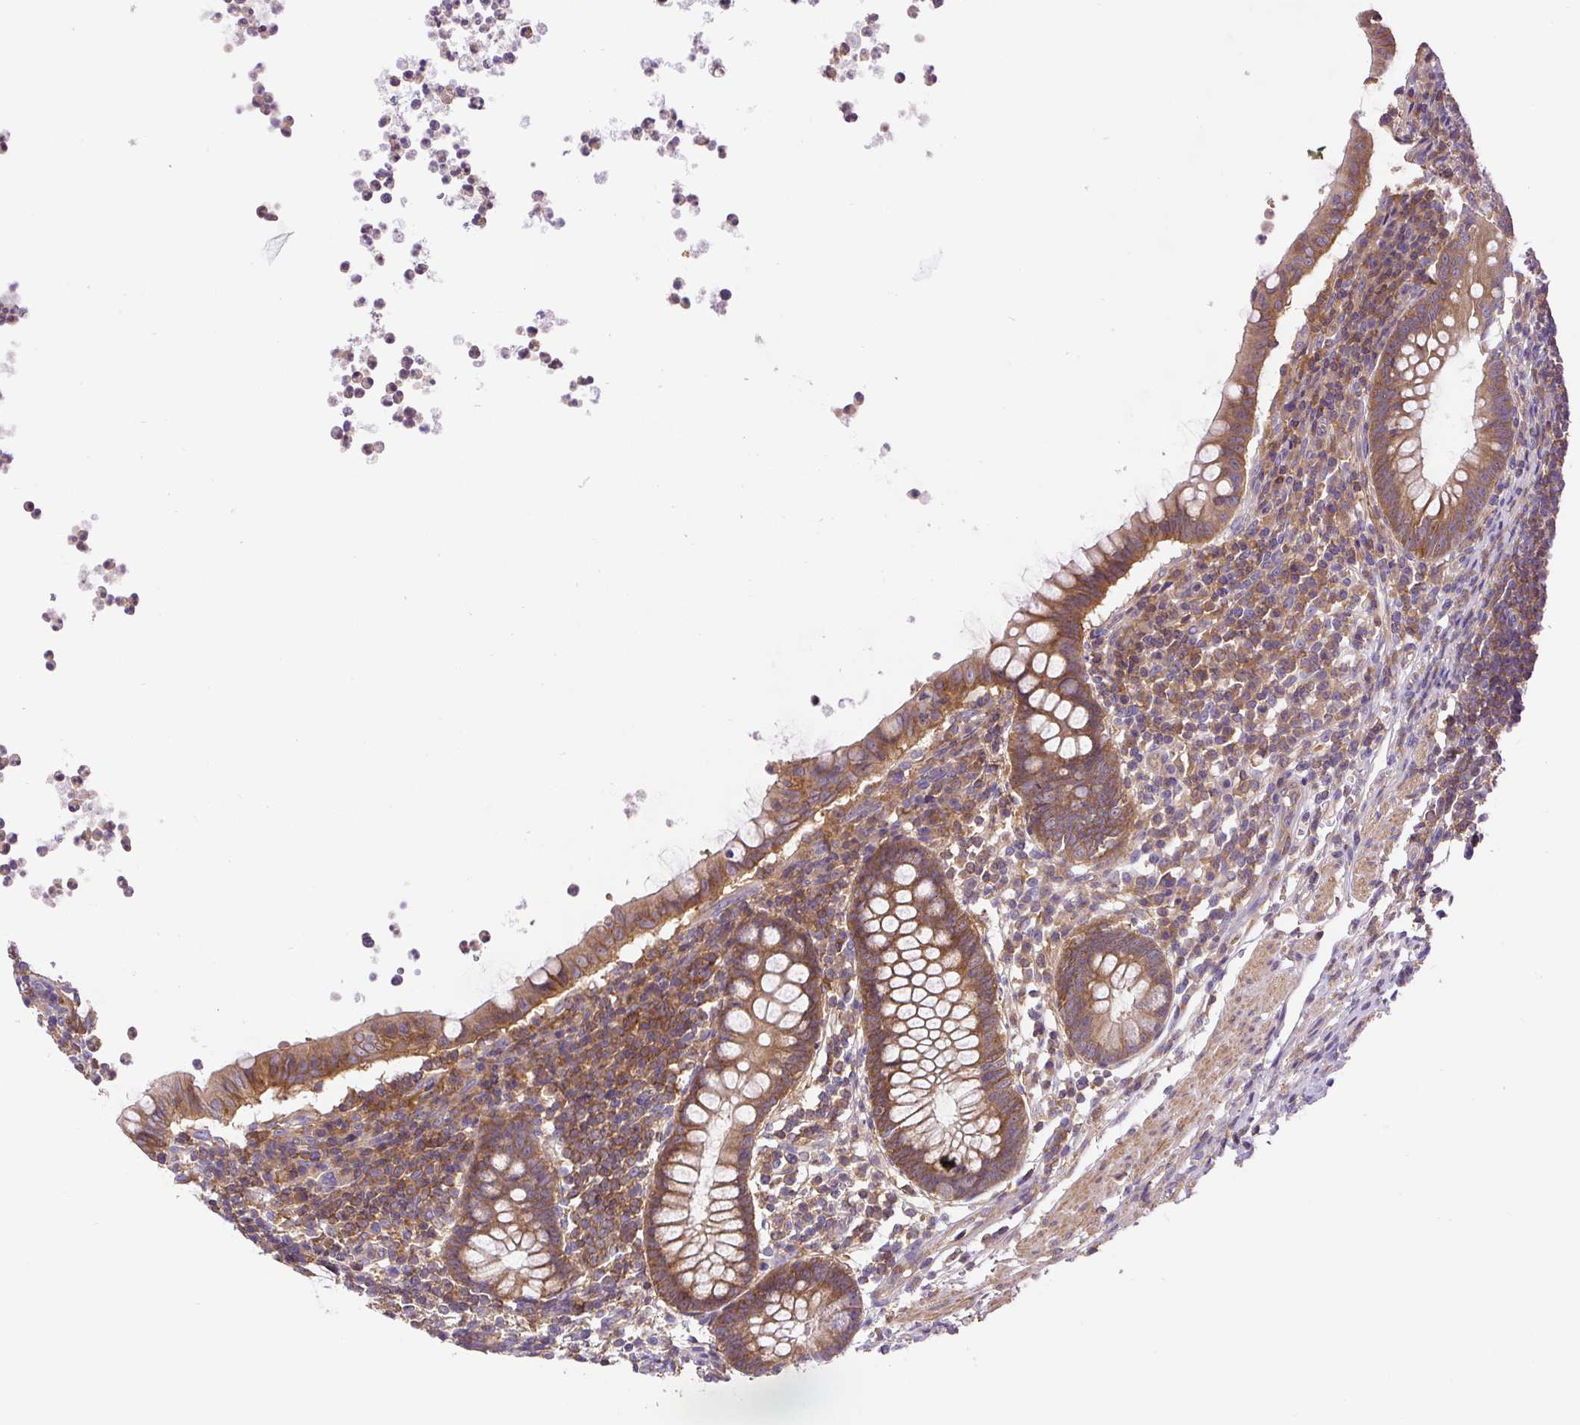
{"staining": {"intensity": "moderate", "quantity": ">75%", "location": "cytoplasmic/membranous"}, "tissue": "appendix", "cell_type": "Glandular cells", "image_type": "normal", "snomed": [{"axis": "morphology", "description": "Normal tissue, NOS"}, {"axis": "topography", "description": "Appendix"}], "caption": "Glandular cells show medium levels of moderate cytoplasmic/membranous positivity in about >75% of cells in normal appendix. The staining was performed using DAB to visualize the protein expression in brown, while the nuclei were stained in blue with hematoxylin (Magnification: 20x).", "gene": "CCDC28A", "patient": {"sex": "female", "age": 56}}